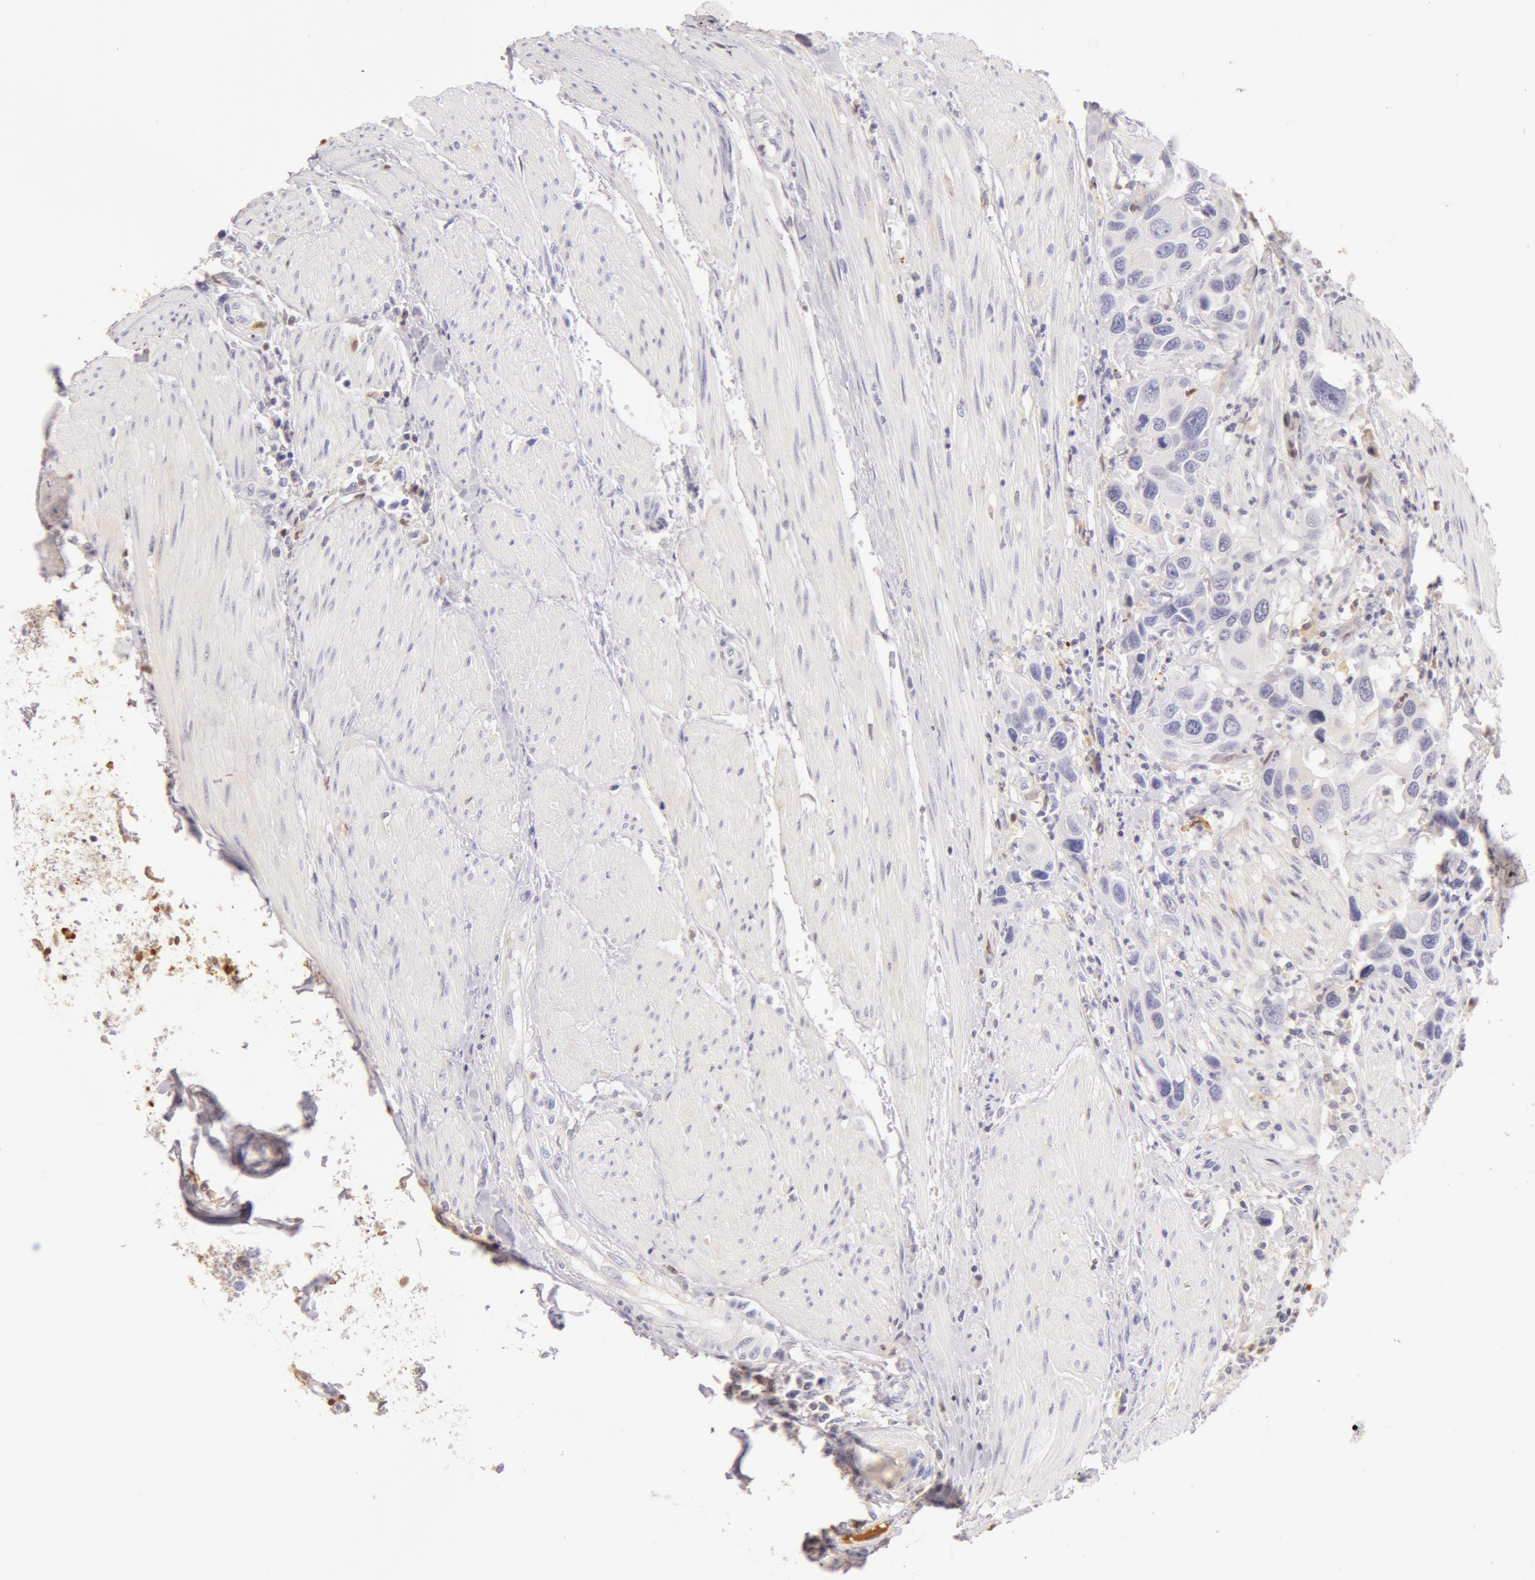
{"staining": {"intensity": "negative", "quantity": "none", "location": "none"}, "tissue": "urothelial cancer", "cell_type": "Tumor cells", "image_type": "cancer", "snomed": [{"axis": "morphology", "description": "Urothelial carcinoma, High grade"}, {"axis": "topography", "description": "Urinary bladder"}], "caption": "Protein analysis of high-grade urothelial carcinoma shows no significant staining in tumor cells.", "gene": "AHSG", "patient": {"sex": "male", "age": 66}}